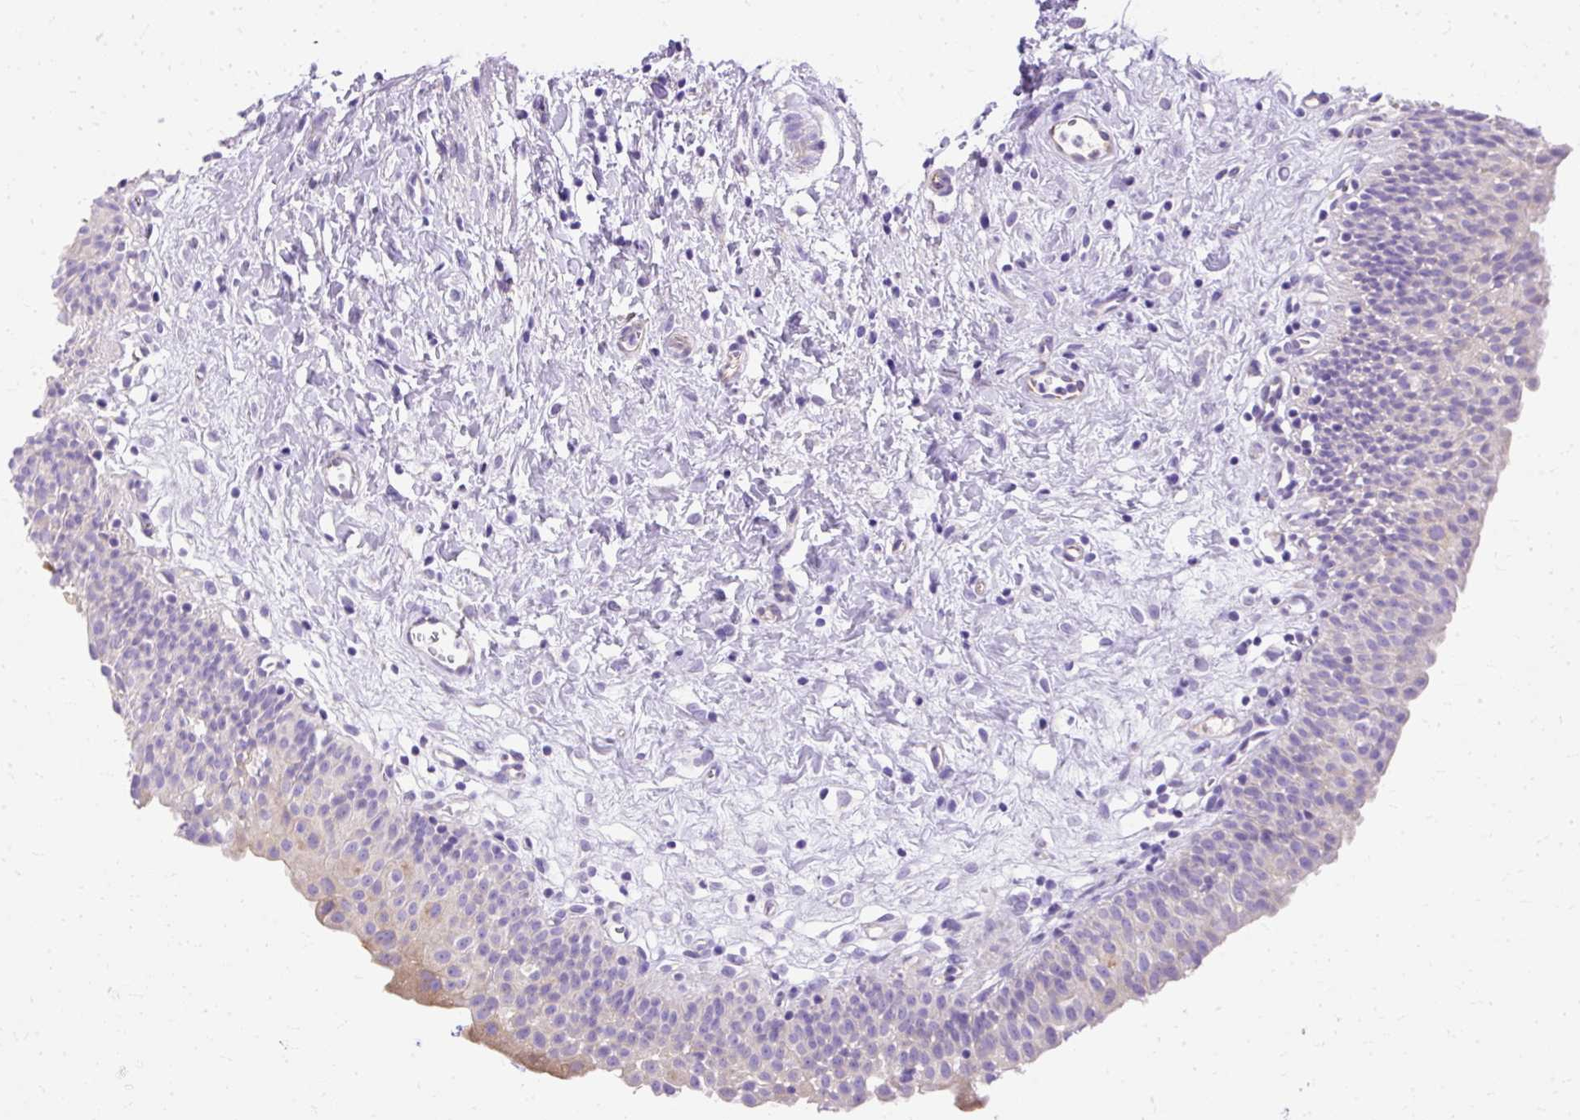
{"staining": {"intensity": "weak", "quantity": "<25%", "location": "cytoplasmic/membranous"}, "tissue": "urinary bladder", "cell_type": "Urothelial cells", "image_type": "normal", "snomed": [{"axis": "morphology", "description": "Normal tissue, NOS"}, {"axis": "topography", "description": "Urinary bladder"}], "caption": "The histopathology image demonstrates no staining of urothelial cells in normal urinary bladder.", "gene": "MYO6", "patient": {"sex": "male", "age": 51}}